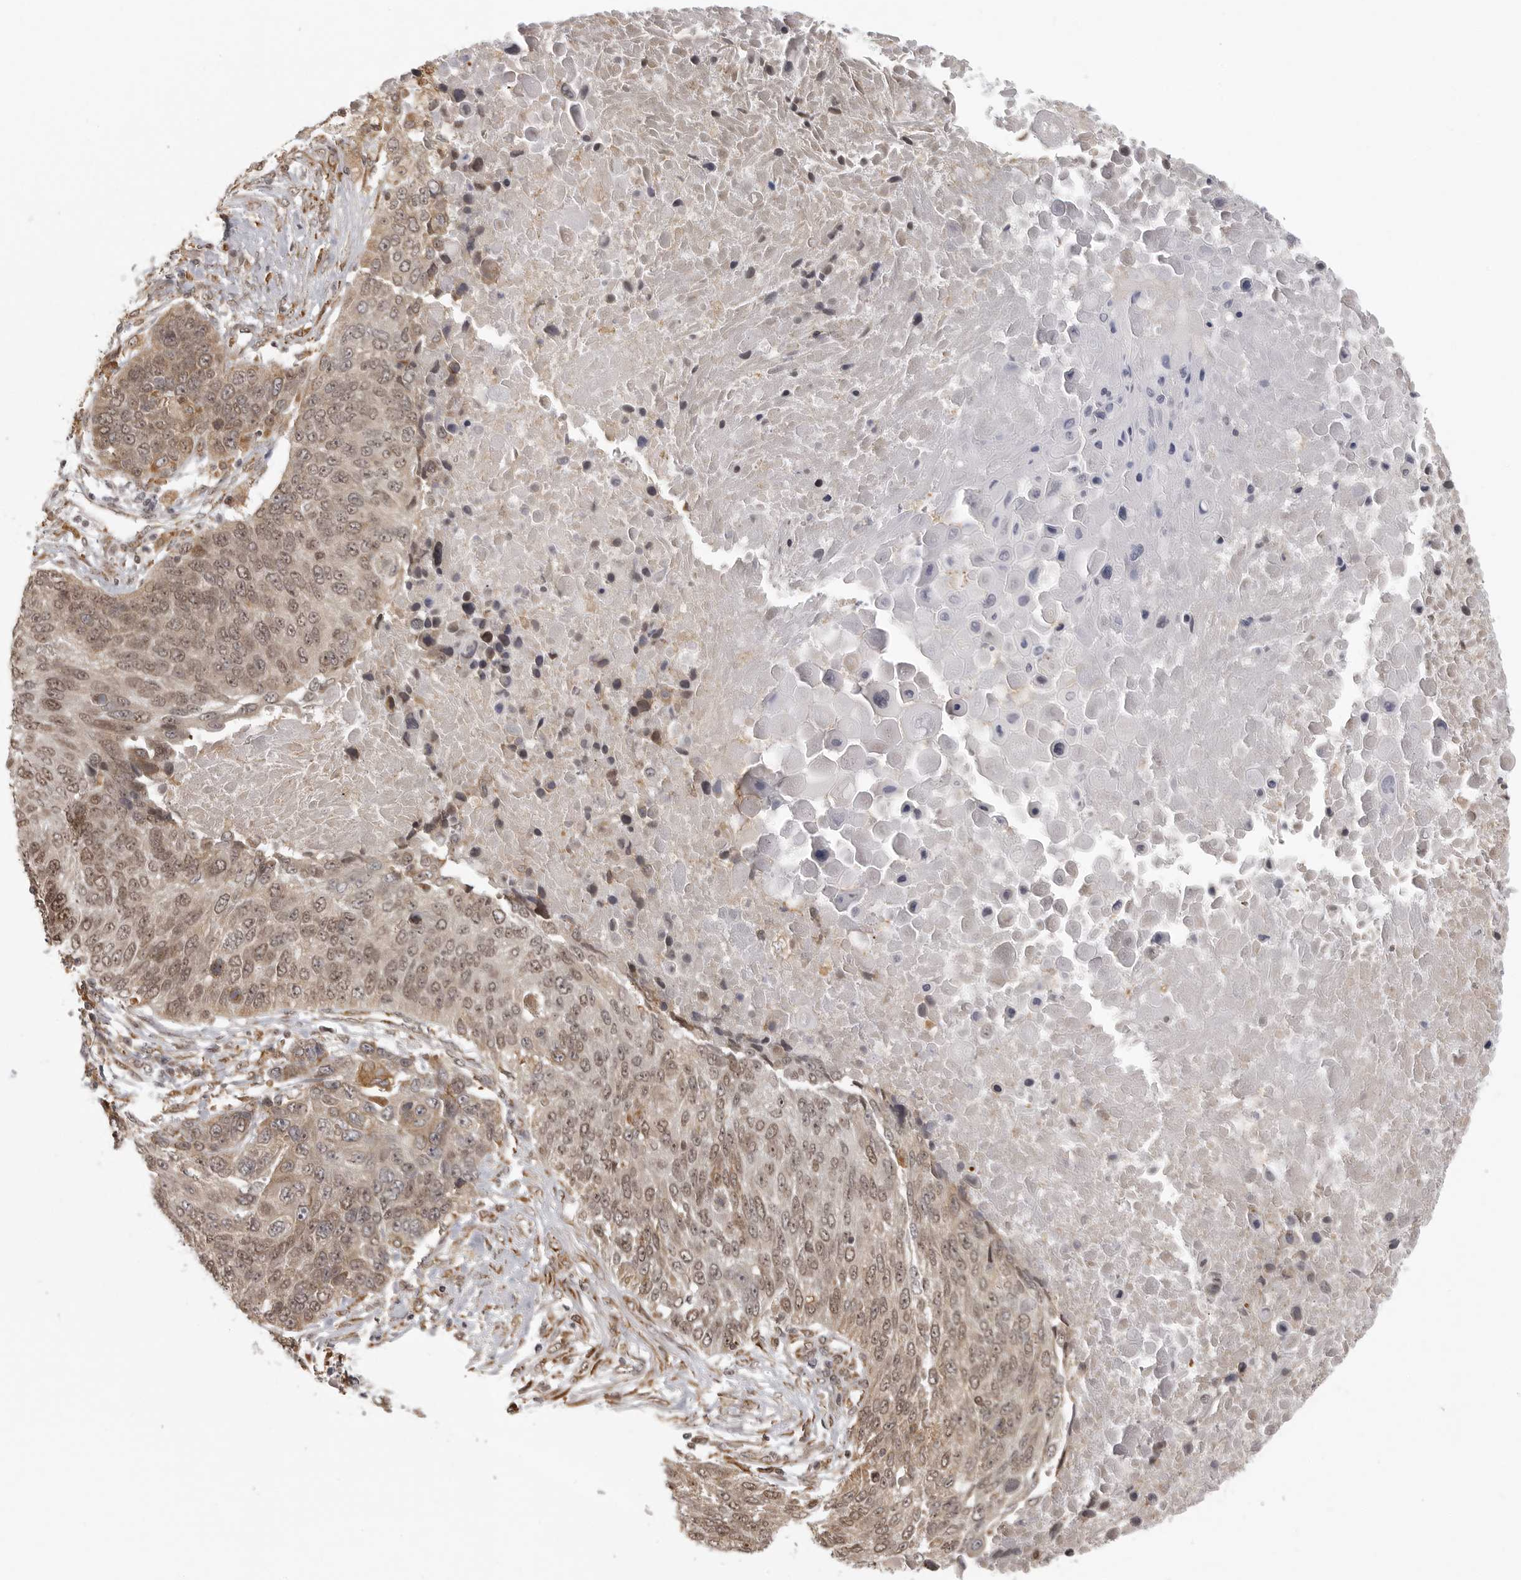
{"staining": {"intensity": "weak", "quantity": ">75%", "location": "cytoplasmic/membranous,nuclear"}, "tissue": "lung cancer", "cell_type": "Tumor cells", "image_type": "cancer", "snomed": [{"axis": "morphology", "description": "Squamous cell carcinoma, NOS"}, {"axis": "topography", "description": "Lung"}], "caption": "Immunohistochemistry histopathology image of neoplastic tissue: human lung cancer stained using immunohistochemistry exhibits low levels of weak protein expression localized specifically in the cytoplasmic/membranous and nuclear of tumor cells, appearing as a cytoplasmic/membranous and nuclear brown color.", "gene": "ISG20L2", "patient": {"sex": "male", "age": 66}}